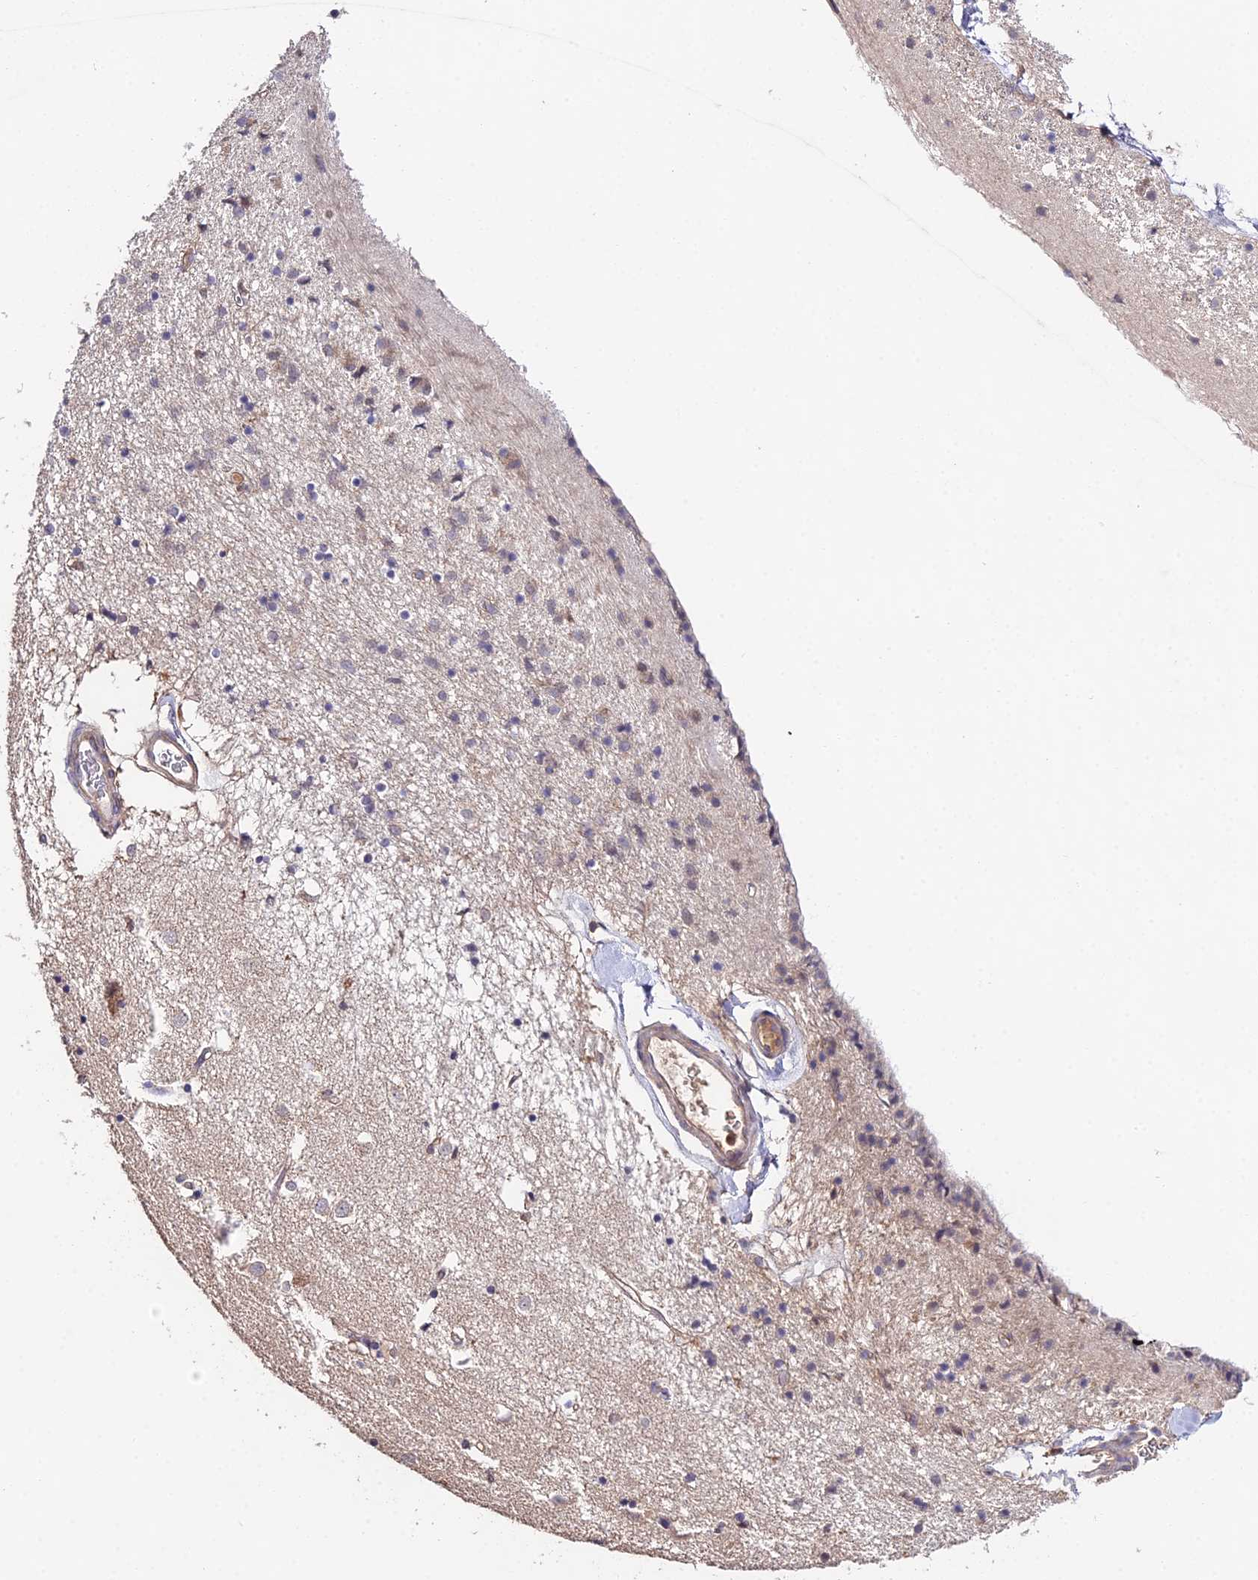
{"staining": {"intensity": "negative", "quantity": "none", "location": "none"}, "tissue": "caudate", "cell_type": "Glial cells", "image_type": "normal", "snomed": [{"axis": "morphology", "description": "Normal tissue, NOS"}, {"axis": "topography", "description": "Lateral ventricle wall"}], "caption": "Immunohistochemical staining of normal human caudate shows no significant expression in glial cells. (Immunohistochemistry, brightfield microscopy, high magnification).", "gene": "FBP1", "patient": {"sex": "female", "age": 54}}